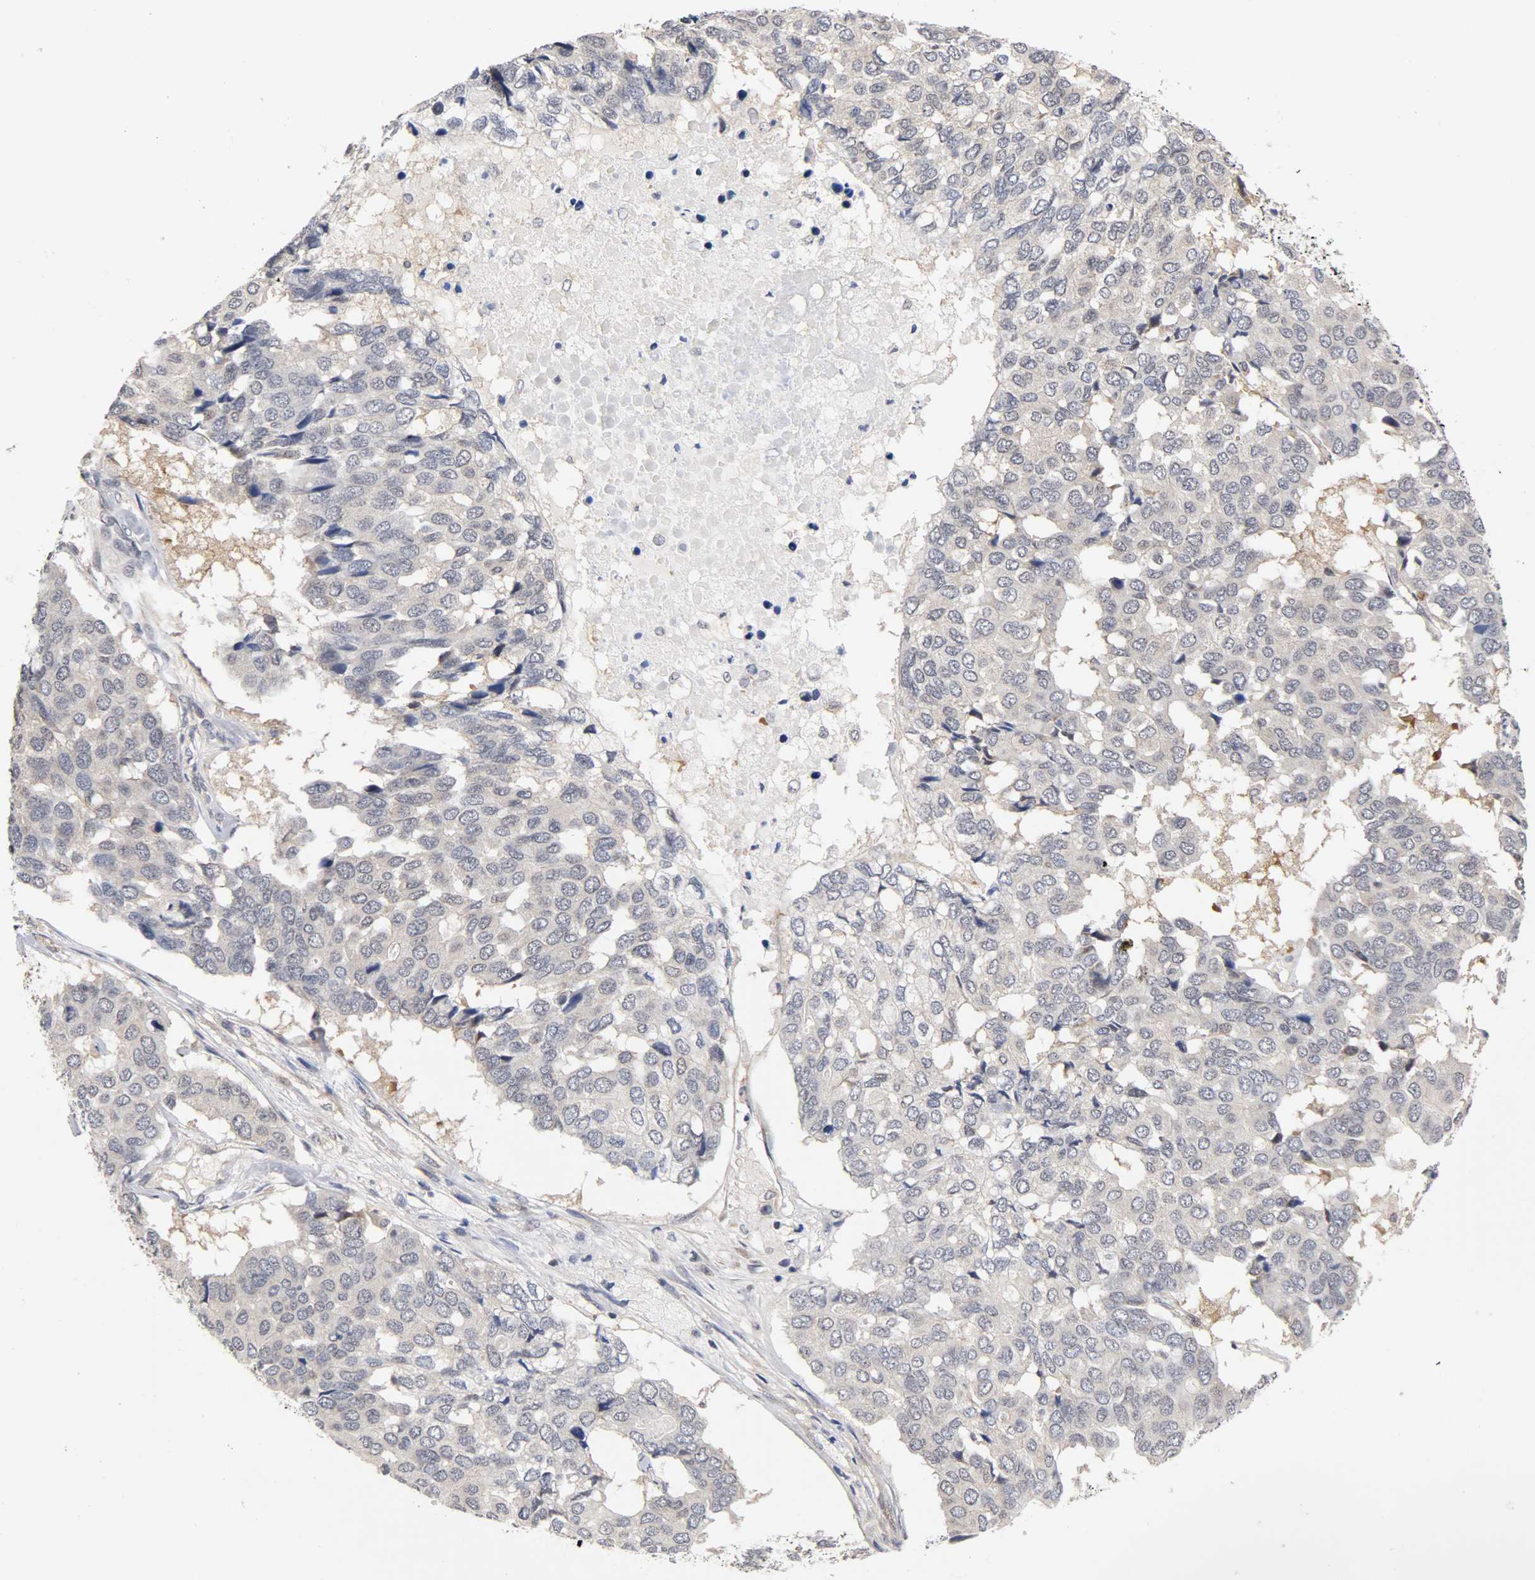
{"staining": {"intensity": "negative", "quantity": "none", "location": "none"}, "tissue": "pancreatic cancer", "cell_type": "Tumor cells", "image_type": "cancer", "snomed": [{"axis": "morphology", "description": "Adenocarcinoma, NOS"}, {"axis": "topography", "description": "Pancreas"}], "caption": "Immunohistochemical staining of human pancreatic cancer (adenocarcinoma) exhibits no significant positivity in tumor cells.", "gene": "UBE2M", "patient": {"sex": "male", "age": 50}}